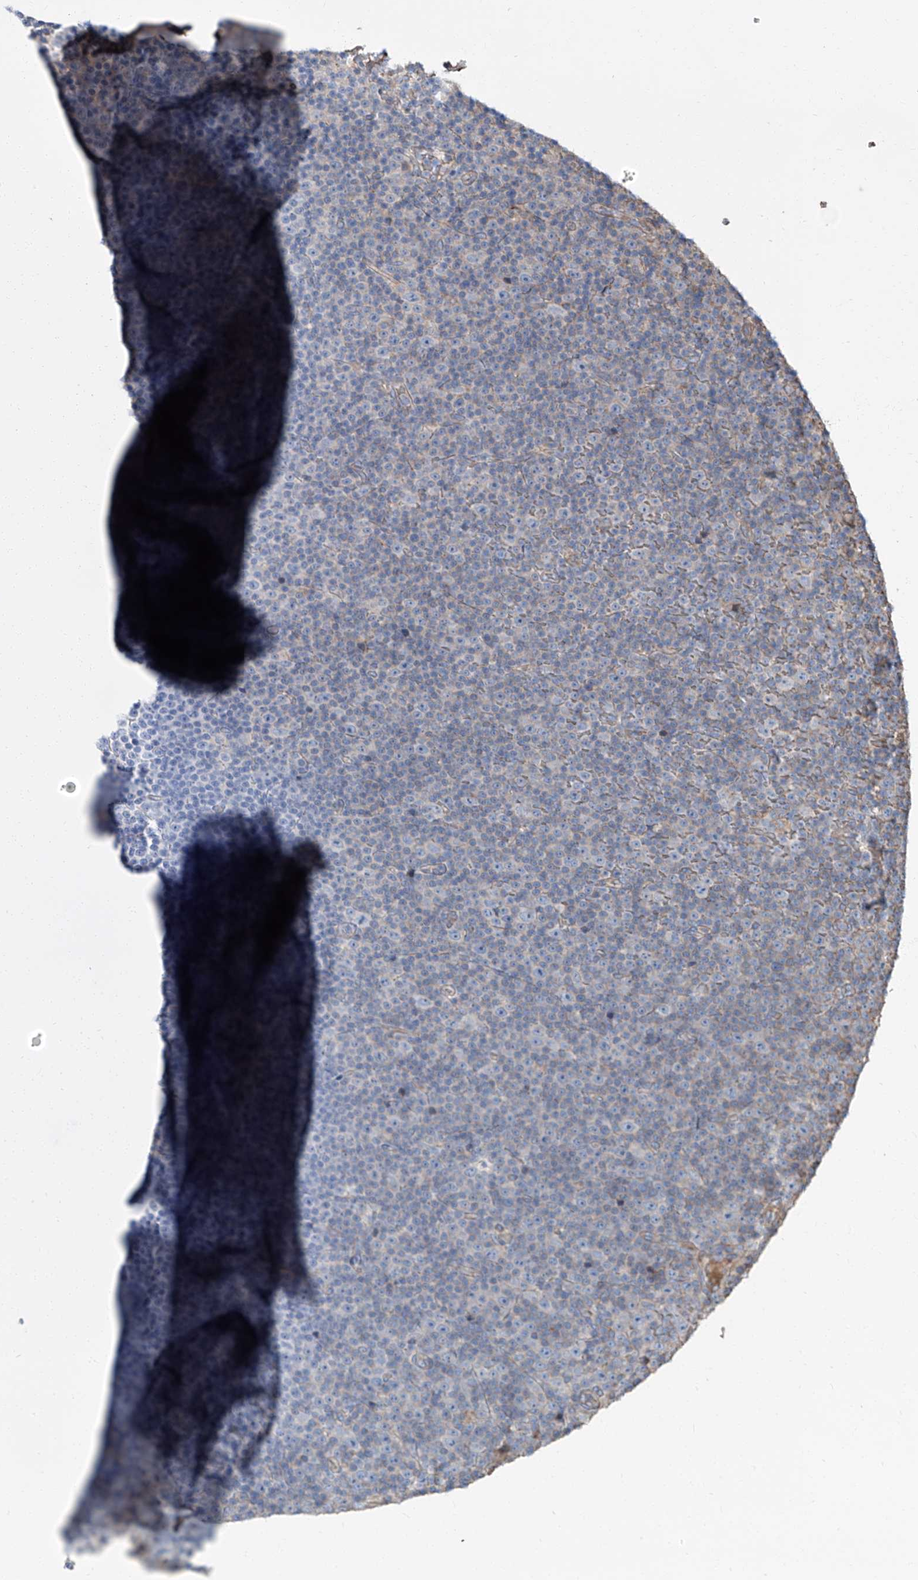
{"staining": {"intensity": "negative", "quantity": "none", "location": "none"}, "tissue": "lymphoma", "cell_type": "Tumor cells", "image_type": "cancer", "snomed": [{"axis": "morphology", "description": "Malignant lymphoma, non-Hodgkin's type, Low grade"}, {"axis": "topography", "description": "Lymph node"}], "caption": "Protein analysis of low-grade malignant lymphoma, non-Hodgkin's type shows no significant expression in tumor cells.", "gene": "PIEZO2", "patient": {"sex": "female", "age": 67}}